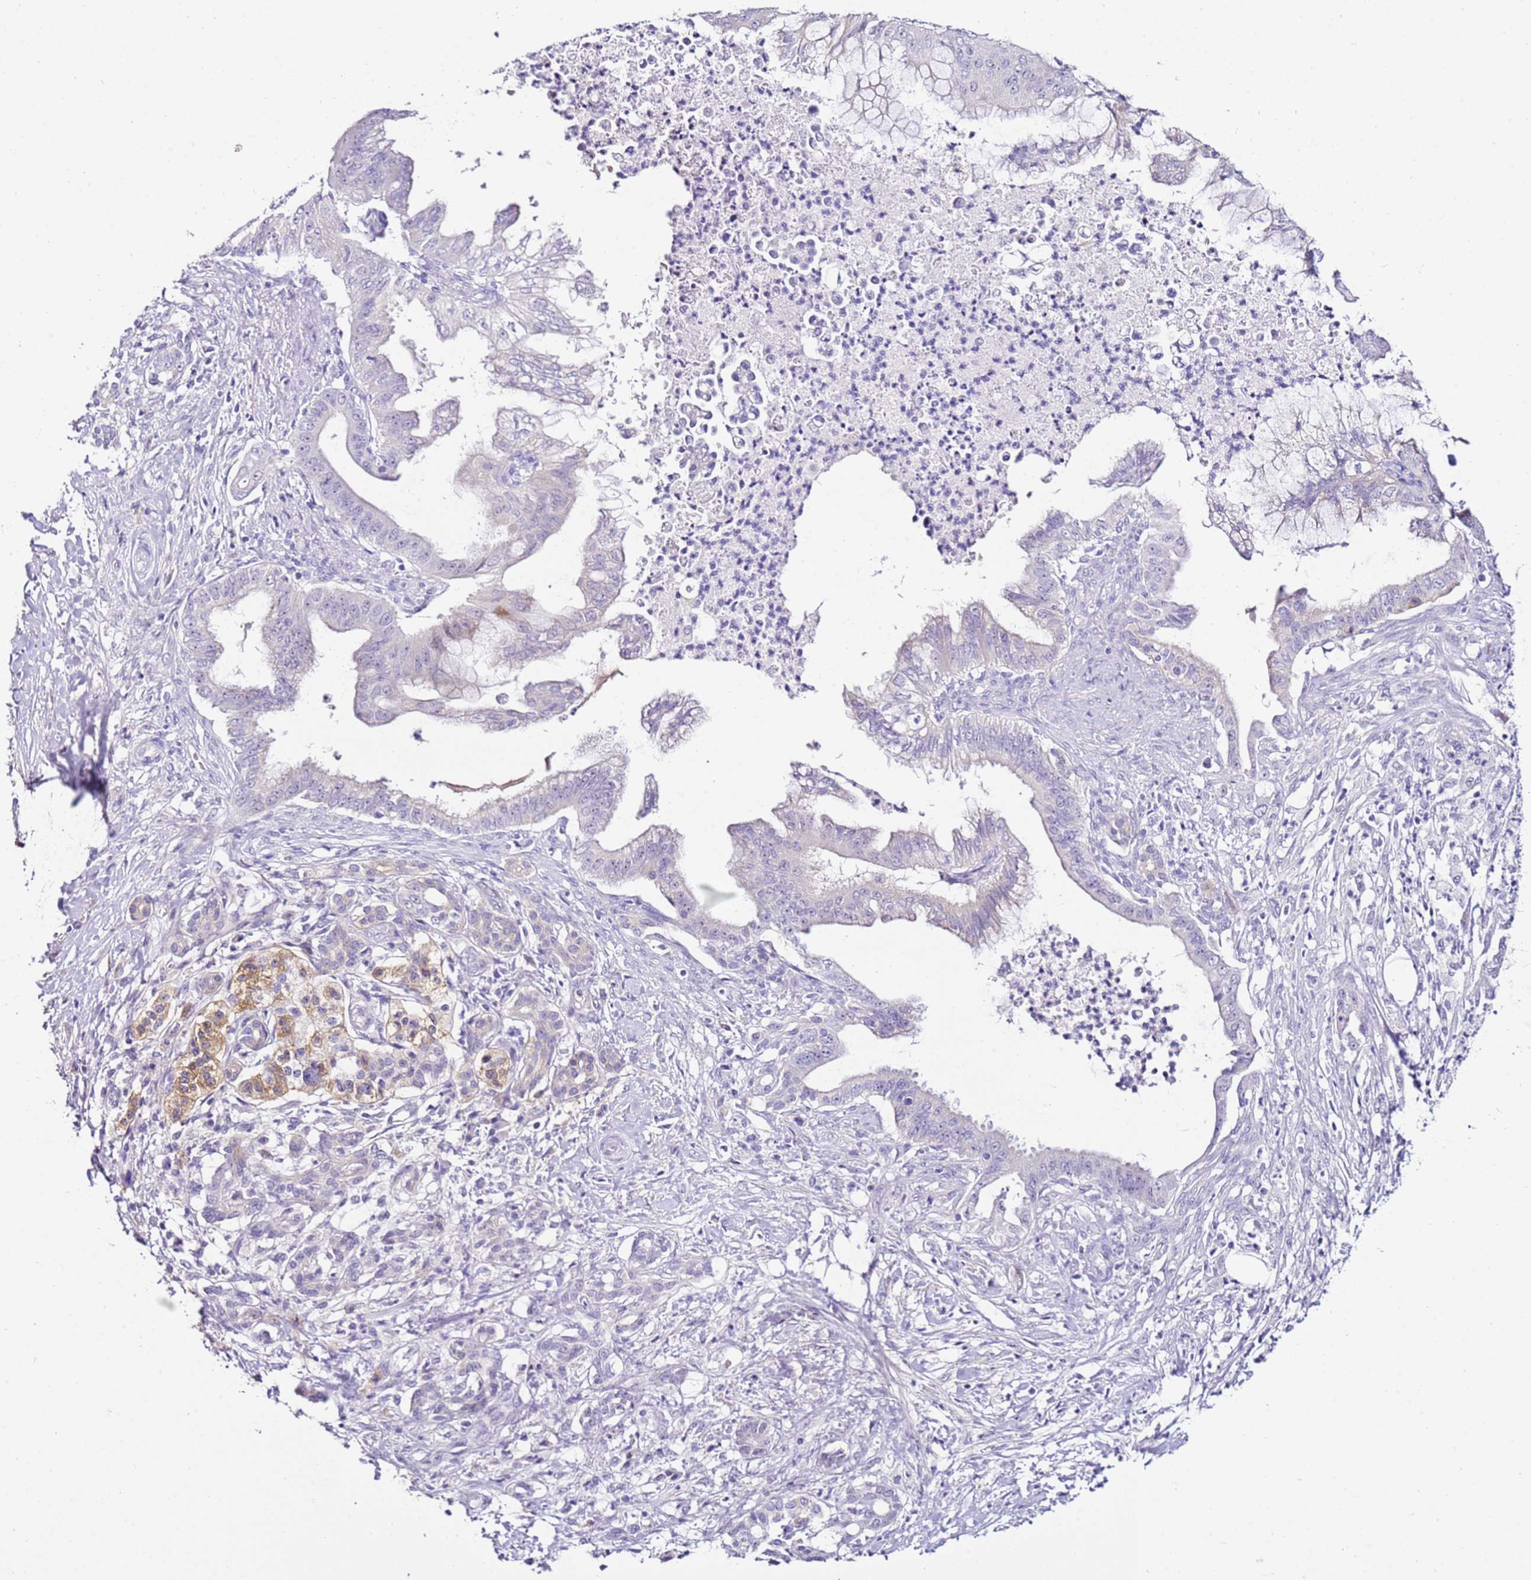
{"staining": {"intensity": "negative", "quantity": "none", "location": "none"}, "tissue": "pancreatic cancer", "cell_type": "Tumor cells", "image_type": "cancer", "snomed": [{"axis": "morphology", "description": "Adenocarcinoma, NOS"}, {"axis": "topography", "description": "Pancreas"}], "caption": "Immunohistochemical staining of human pancreatic adenocarcinoma exhibits no significant staining in tumor cells.", "gene": "HGD", "patient": {"sex": "male", "age": 58}}